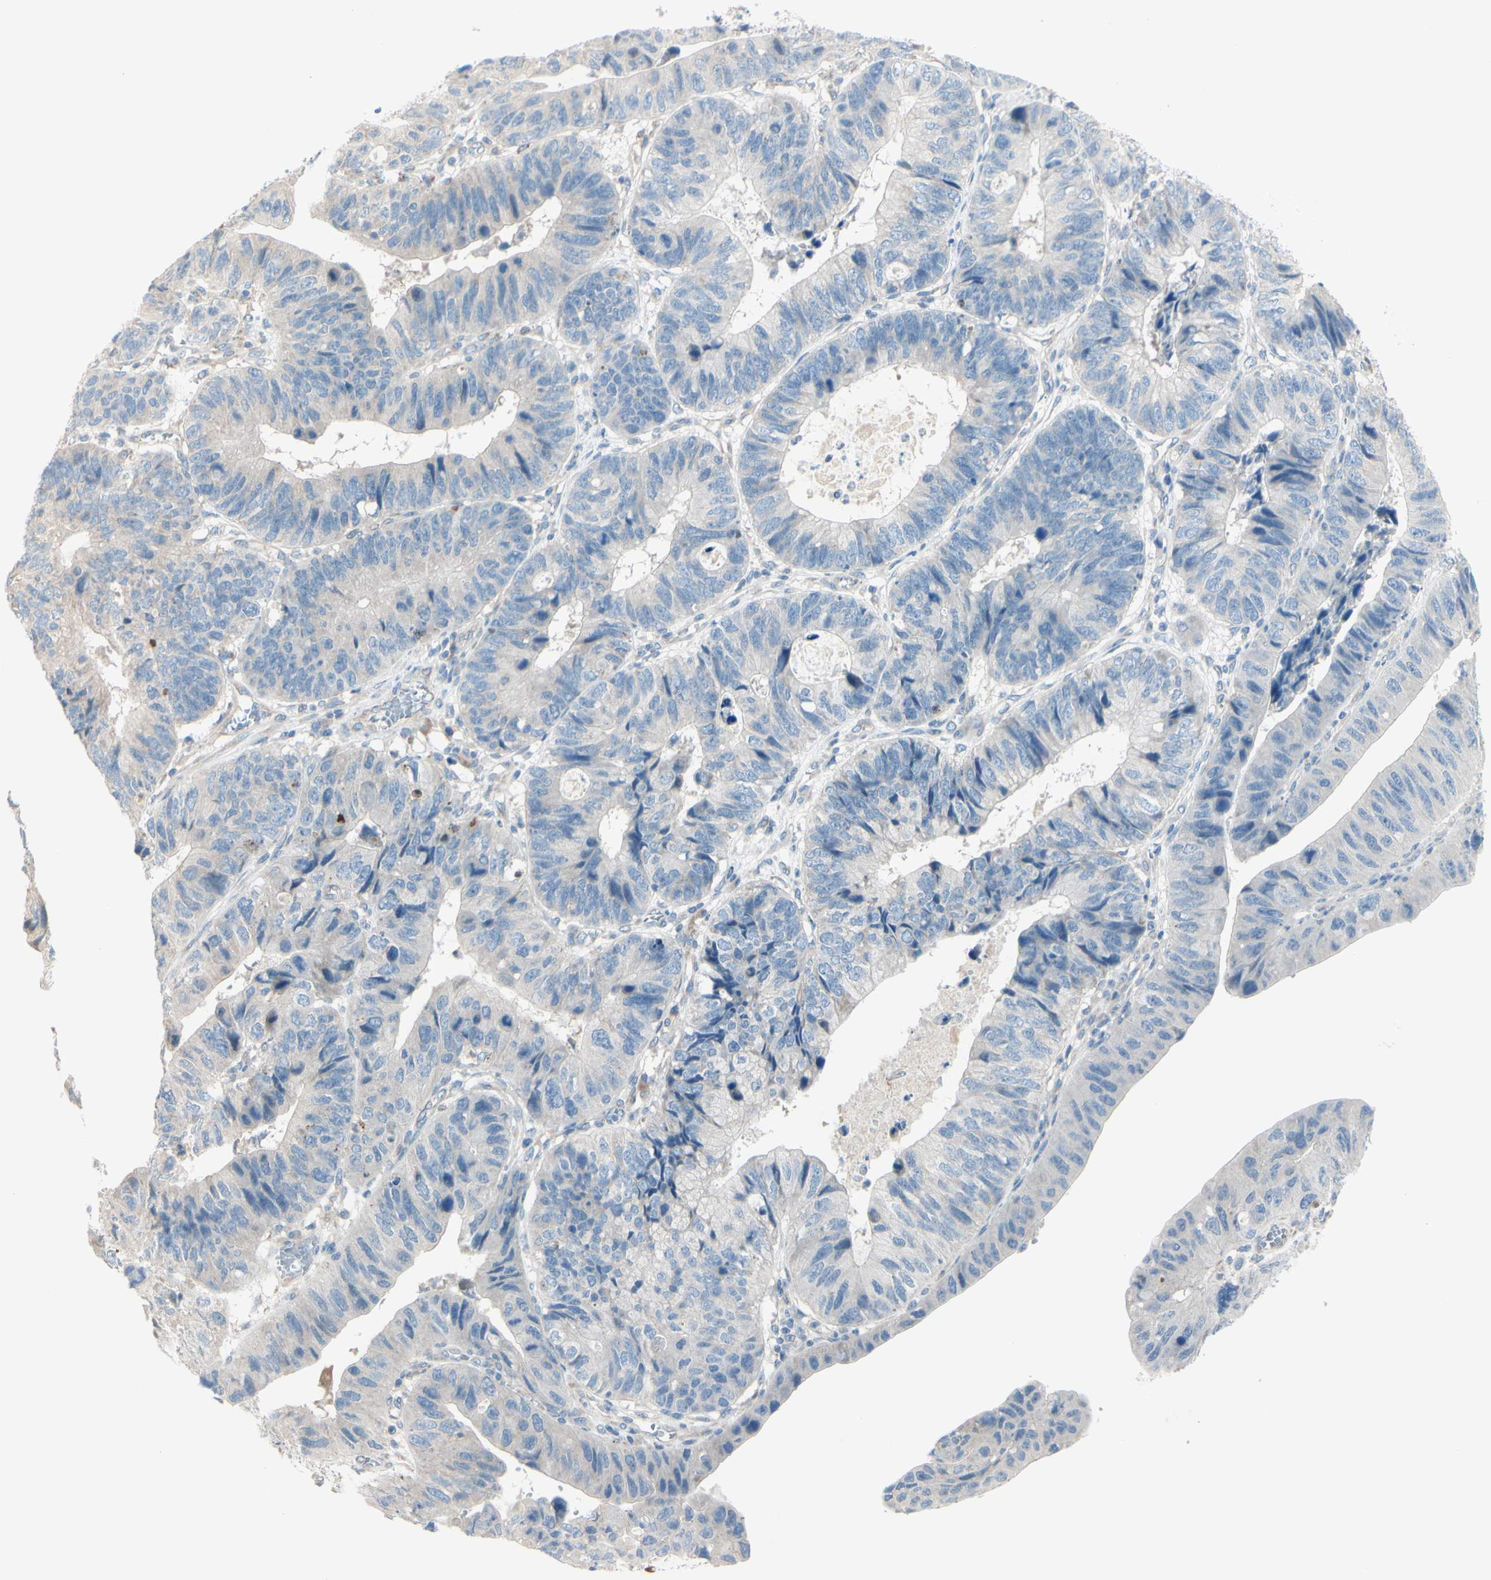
{"staining": {"intensity": "weak", "quantity": "25%-75%", "location": "cytoplasmic/membranous"}, "tissue": "stomach cancer", "cell_type": "Tumor cells", "image_type": "cancer", "snomed": [{"axis": "morphology", "description": "Adenocarcinoma, NOS"}, {"axis": "topography", "description": "Stomach"}], "caption": "Immunohistochemistry staining of stomach adenocarcinoma, which exhibits low levels of weak cytoplasmic/membranous expression in about 25%-75% of tumor cells indicating weak cytoplasmic/membranous protein expression. The staining was performed using DAB (3,3'-diaminobenzidine) (brown) for protein detection and nuclei were counterstained in hematoxylin (blue).", "gene": "EPHA3", "patient": {"sex": "male", "age": 59}}